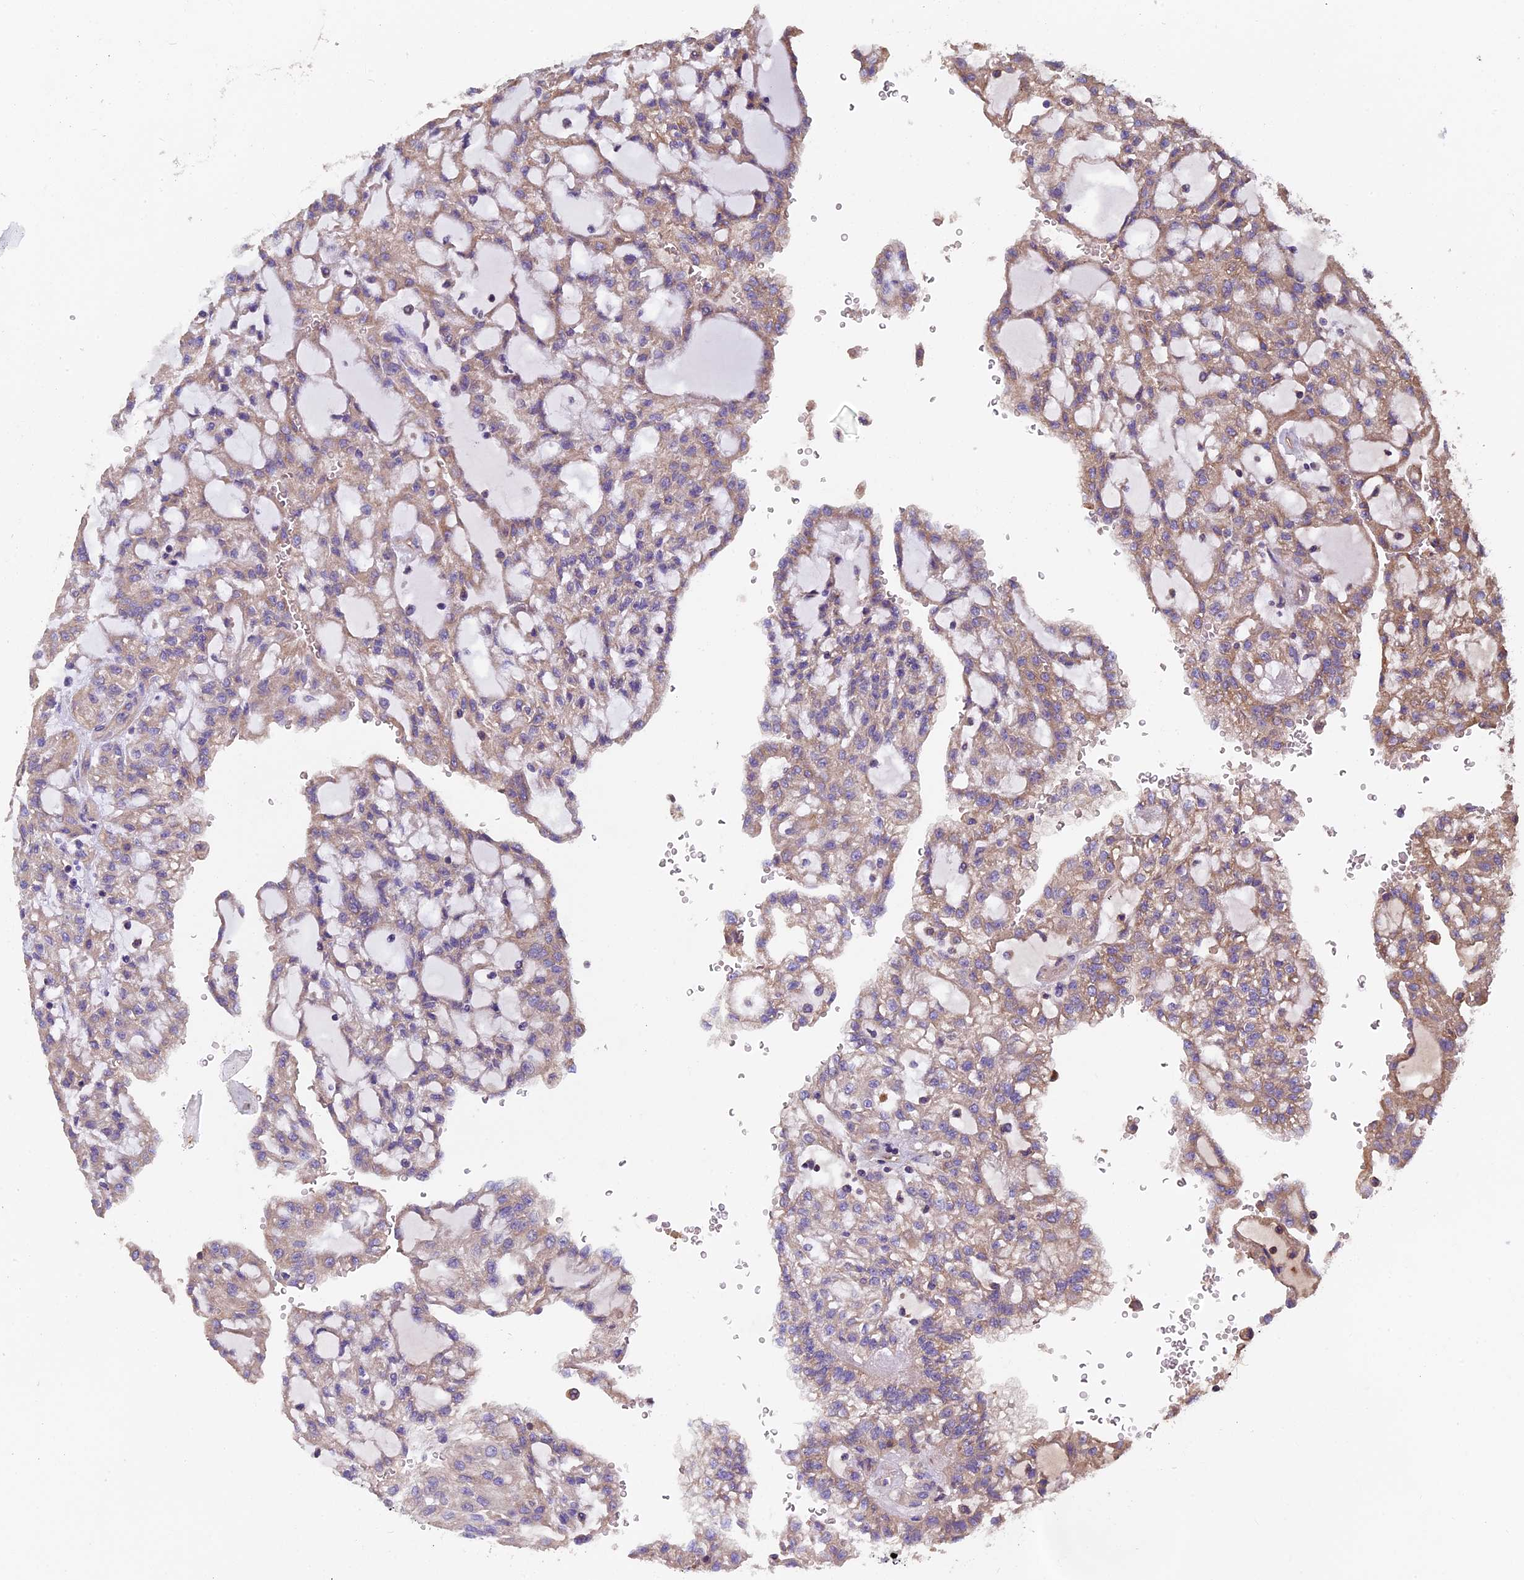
{"staining": {"intensity": "weak", "quantity": ">75%", "location": "cytoplasmic/membranous"}, "tissue": "renal cancer", "cell_type": "Tumor cells", "image_type": "cancer", "snomed": [{"axis": "morphology", "description": "Adenocarcinoma, NOS"}, {"axis": "topography", "description": "Kidney"}], "caption": "There is low levels of weak cytoplasmic/membranous staining in tumor cells of renal cancer, as demonstrated by immunohistochemical staining (brown color).", "gene": "CCDC153", "patient": {"sex": "male", "age": 63}}